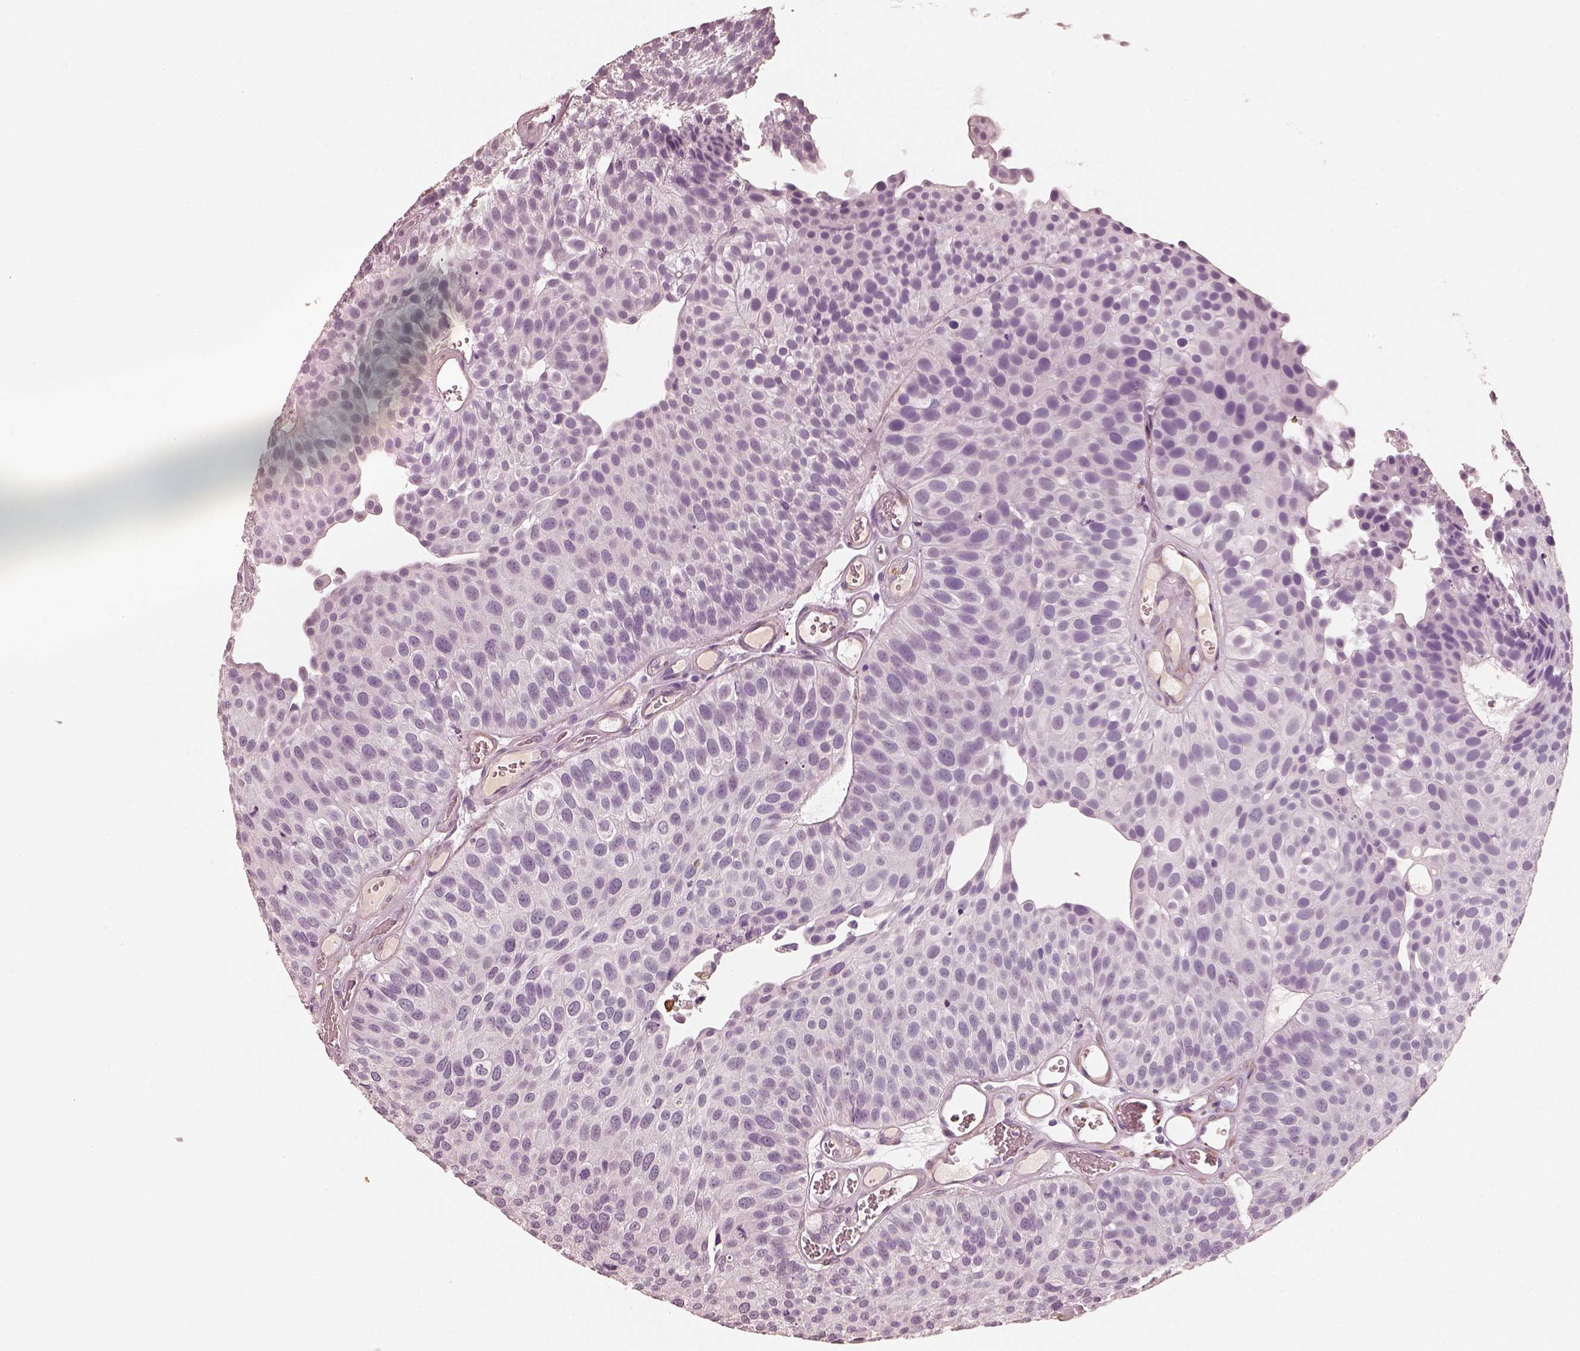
{"staining": {"intensity": "negative", "quantity": "none", "location": "none"}, "tissue": "urothelial cancer", "cell_type": "Tumor cells", "image_type": "cancer", "snomed": [{"axis": "morphology", "description": "Urothelial carcinoma, Low grade"}, {"axis": "topography", "description": "Urinary bladder"}], "caption": "Image shows no significant protein positivity in tumor cells of urothelial cancer.", "gene": "RS1", "patient": {"sex": "female", "age": 87}}